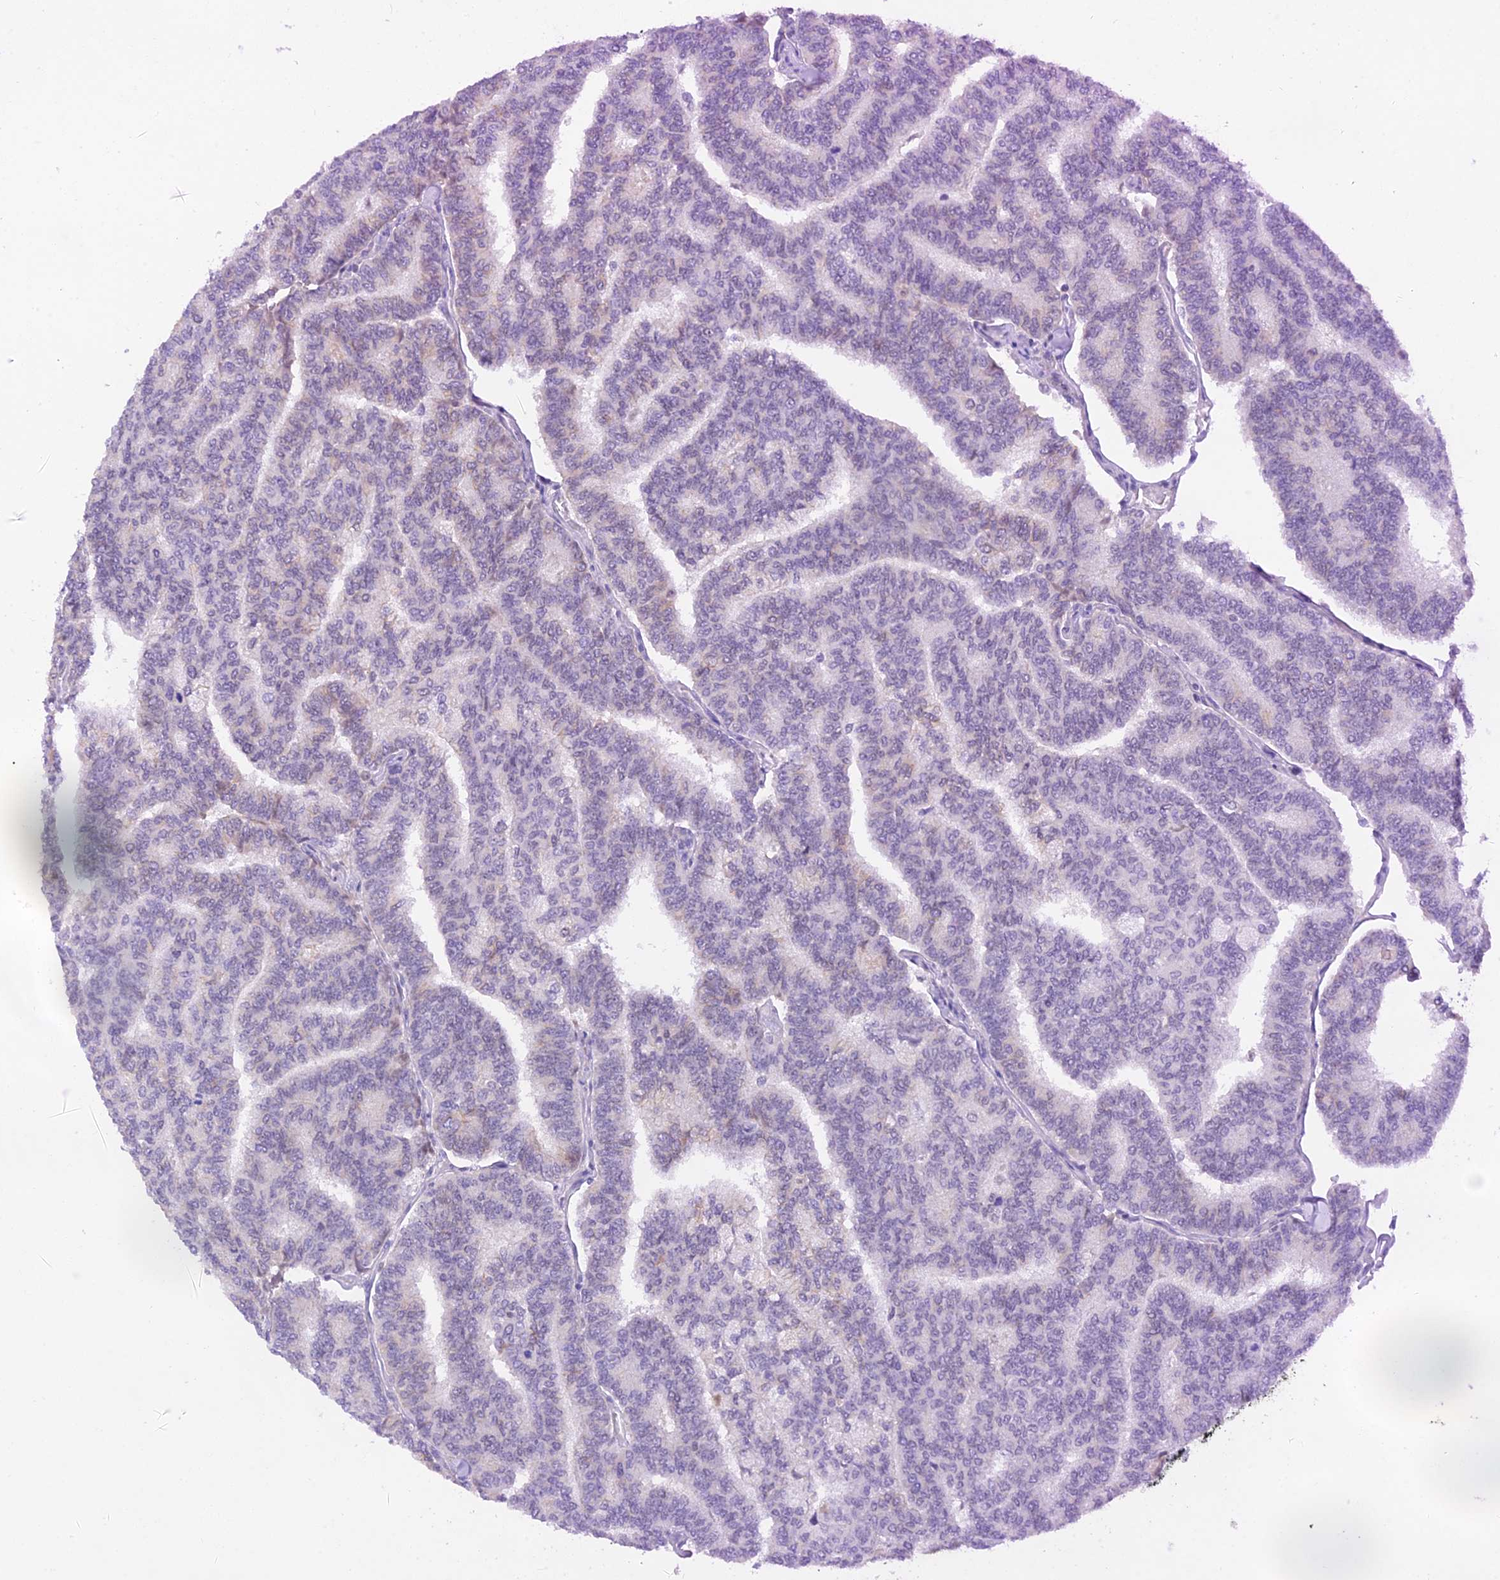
{"staining": {"intensity": "weak", "quantity": "<25%", "location": "cytoplasmic/membranous"}, "tissue": "thyroid cancer", "cell_type": "Tumor cells", "image_type": "cancer", "snomed": [{"axis": "morphology", "description": "Papillary adenocarcinoma, NOS"}, {"axis": "topography", "description": "Thyroid gland"}], "caption": "The micrograph demonstrates no staining of tumor cells in thyroid papillary adenocarcinoma.", "gene": "THAP11", "patient": {"sex": "female", "age": 35}}